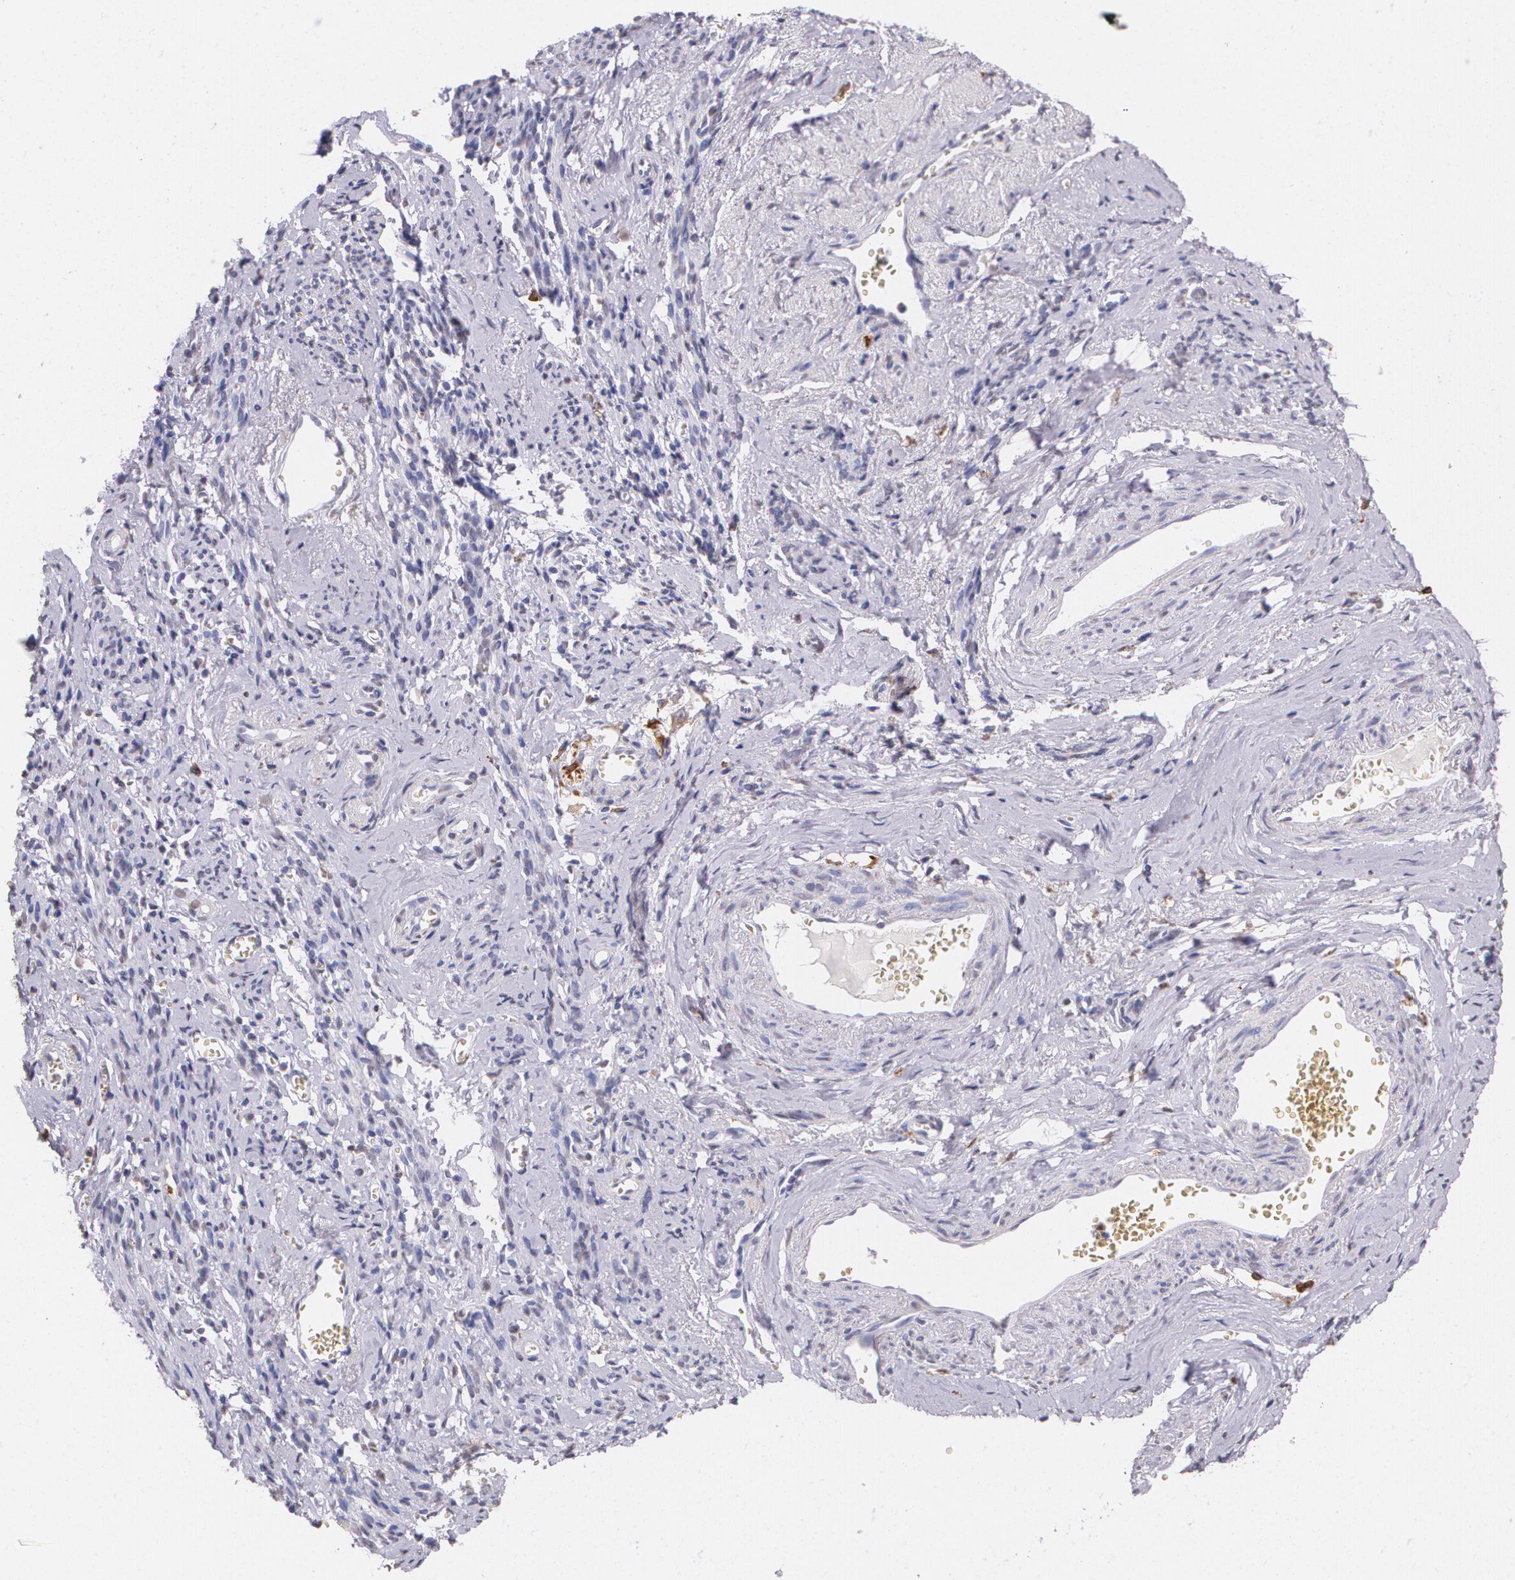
{"staining": {"intensity": "negative", "quantity": "none", "location": "none"}, "tissue": "endometrial cancer", "cell_type": "Tumor cells", "image_type": "cancer", "snomed": [{"axis": "morphology", "description": "Adenocarcinoma, NOS"}, {"axis": "topography", "description": "Endometrium"}], "caption": "IHC of human endometrial cancer (adenocarcinoma) exhibits no expression in tumor cells.", "gene": "RTN1", "patient": {"sex": "female", "age": 75}}